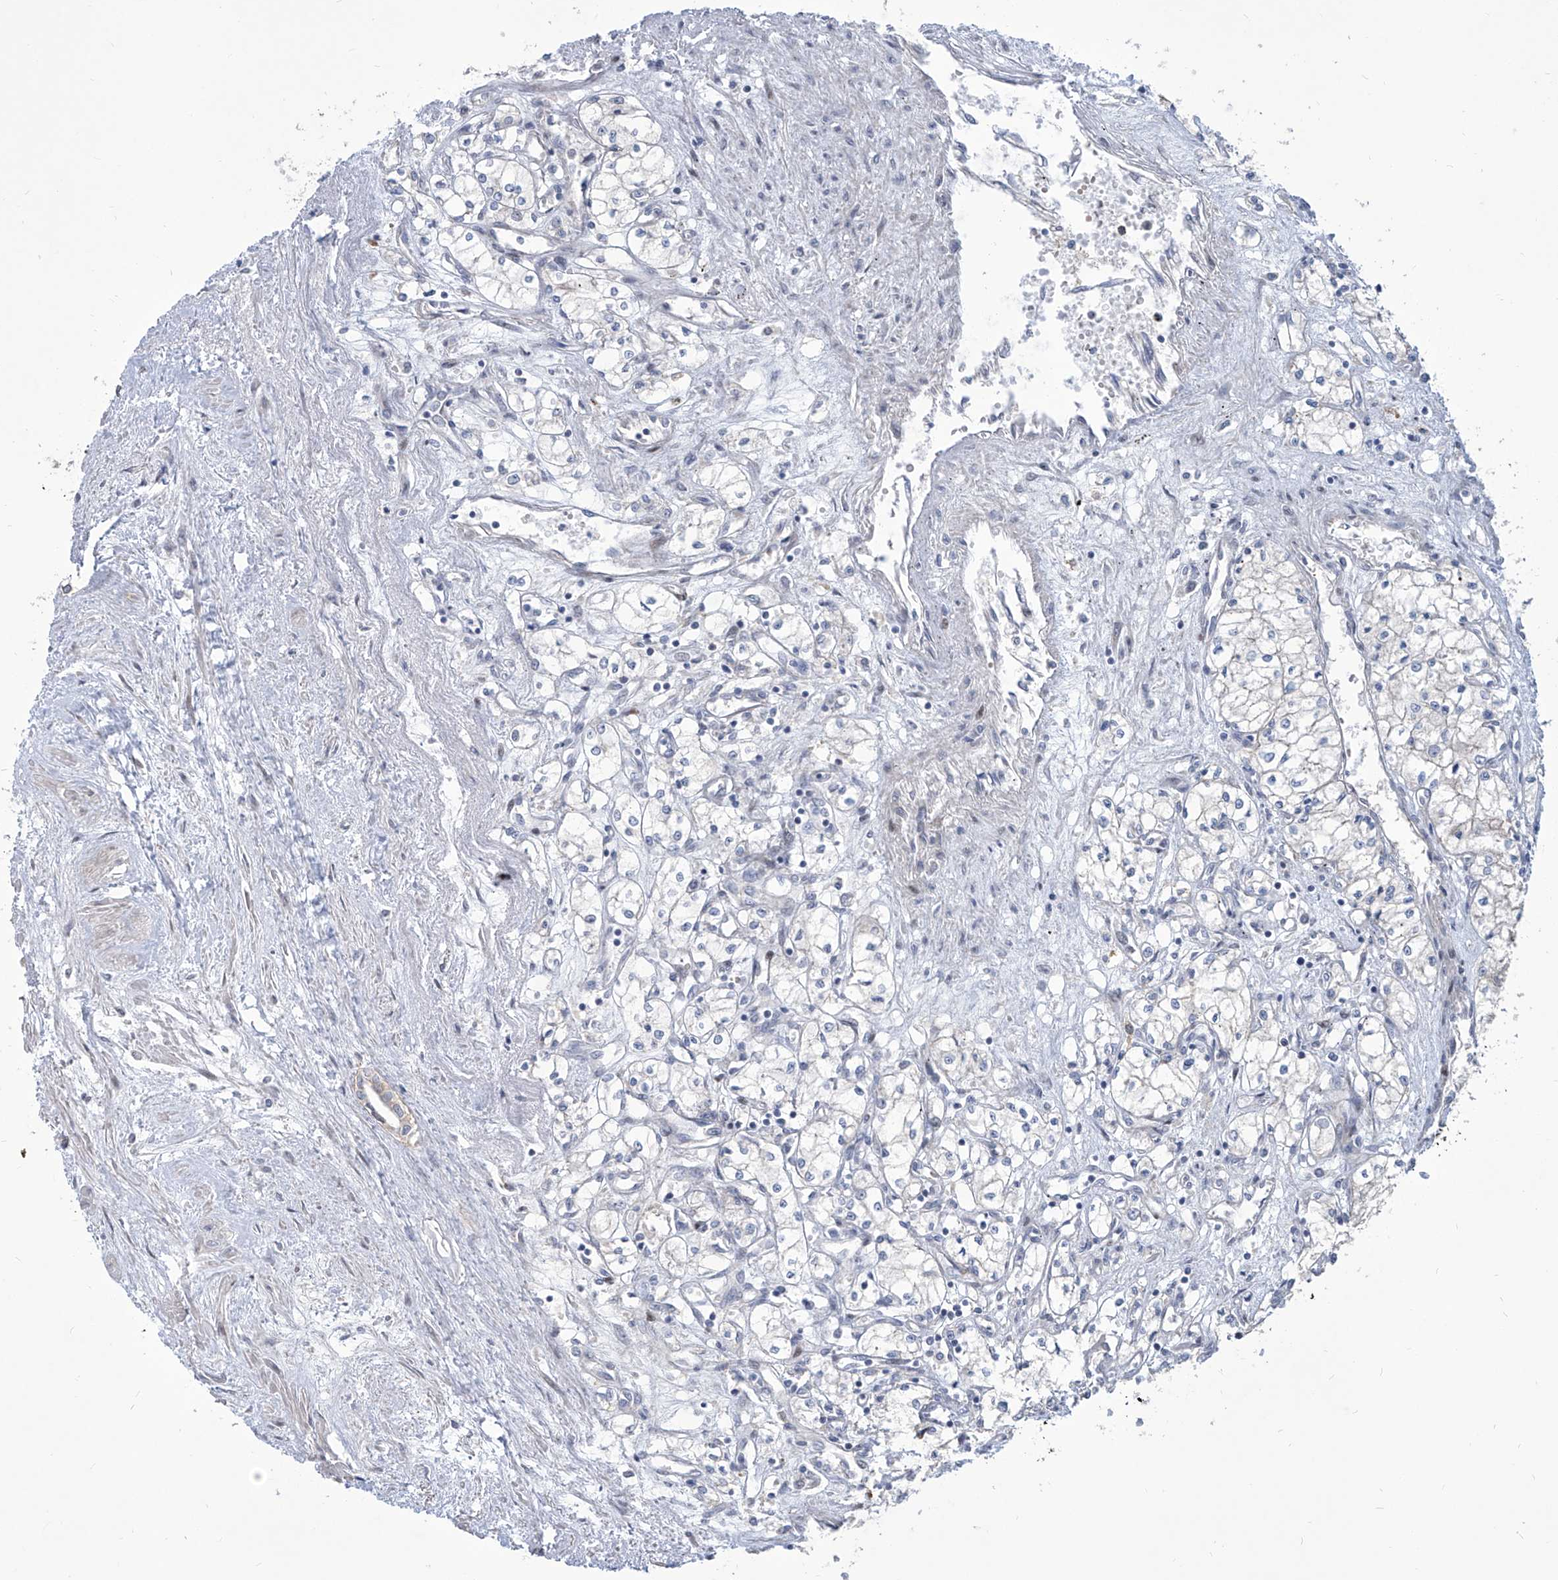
{"staining": {"intensity": "negative", "quantity": "none", "location": "none"}, "tissue": "renal cancer", "cell_type": "Tumor cells", "image_type": "cancer", "snomed": [{"axis": "morphology", "description": "Adenocarcinoma, NOS"}, {"axis": "topography", "description": "Kidney"}], "caption": "A micrograph of human renal cancer (adenocarcinoma) is negative for staining in tumor cells. The staining was performed using DAB (3,3'-diaminobenzidine) to visualize the protein expression in brown, while the nuclei were stained in blue with hematoxylin (Magnification: 20x).", "gene": "LRRC1", "patient": {"sex": "male", "age": 59}}